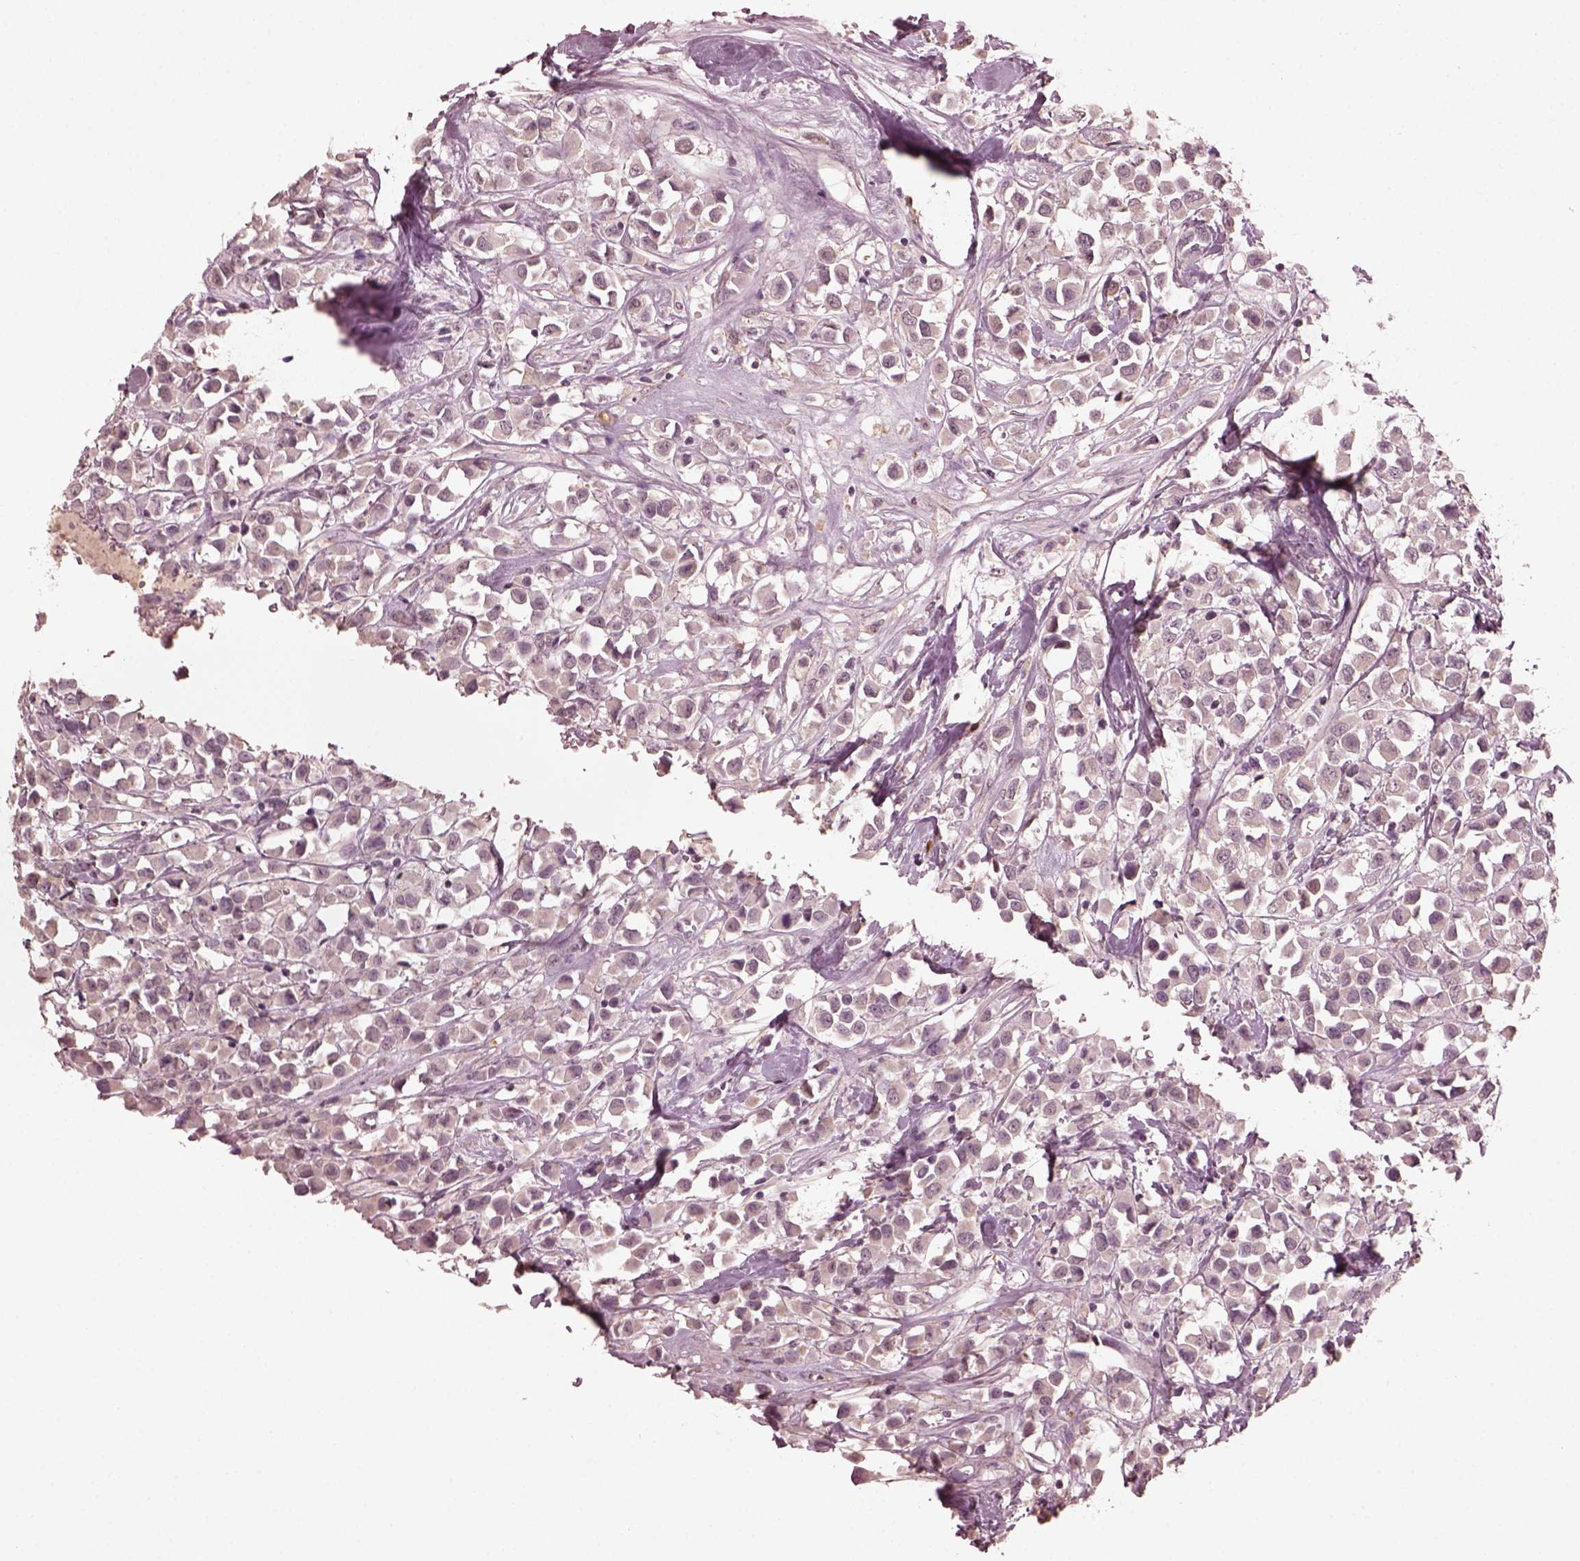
{"staining": {"intensity": "negative", "quantity": "none", "location": "none"}, "tissue": "breast cancer", "cell_type": "Tumor cells", "image_type": "cancer", "snomed": [{"axis": "morphology", "description": "Duct carcinoma"}, {"axis": "topography", "description": "Breast"}], "caption": "Immunohistochemistry micrograph of neoplastic tissue: breast cancer (infiltrating ductal carcinoma) stained with DAB displays no significant protein positivity in tumor cells.", "gene": "KRT79", "patient": {"sex": "female", "age": 61}}